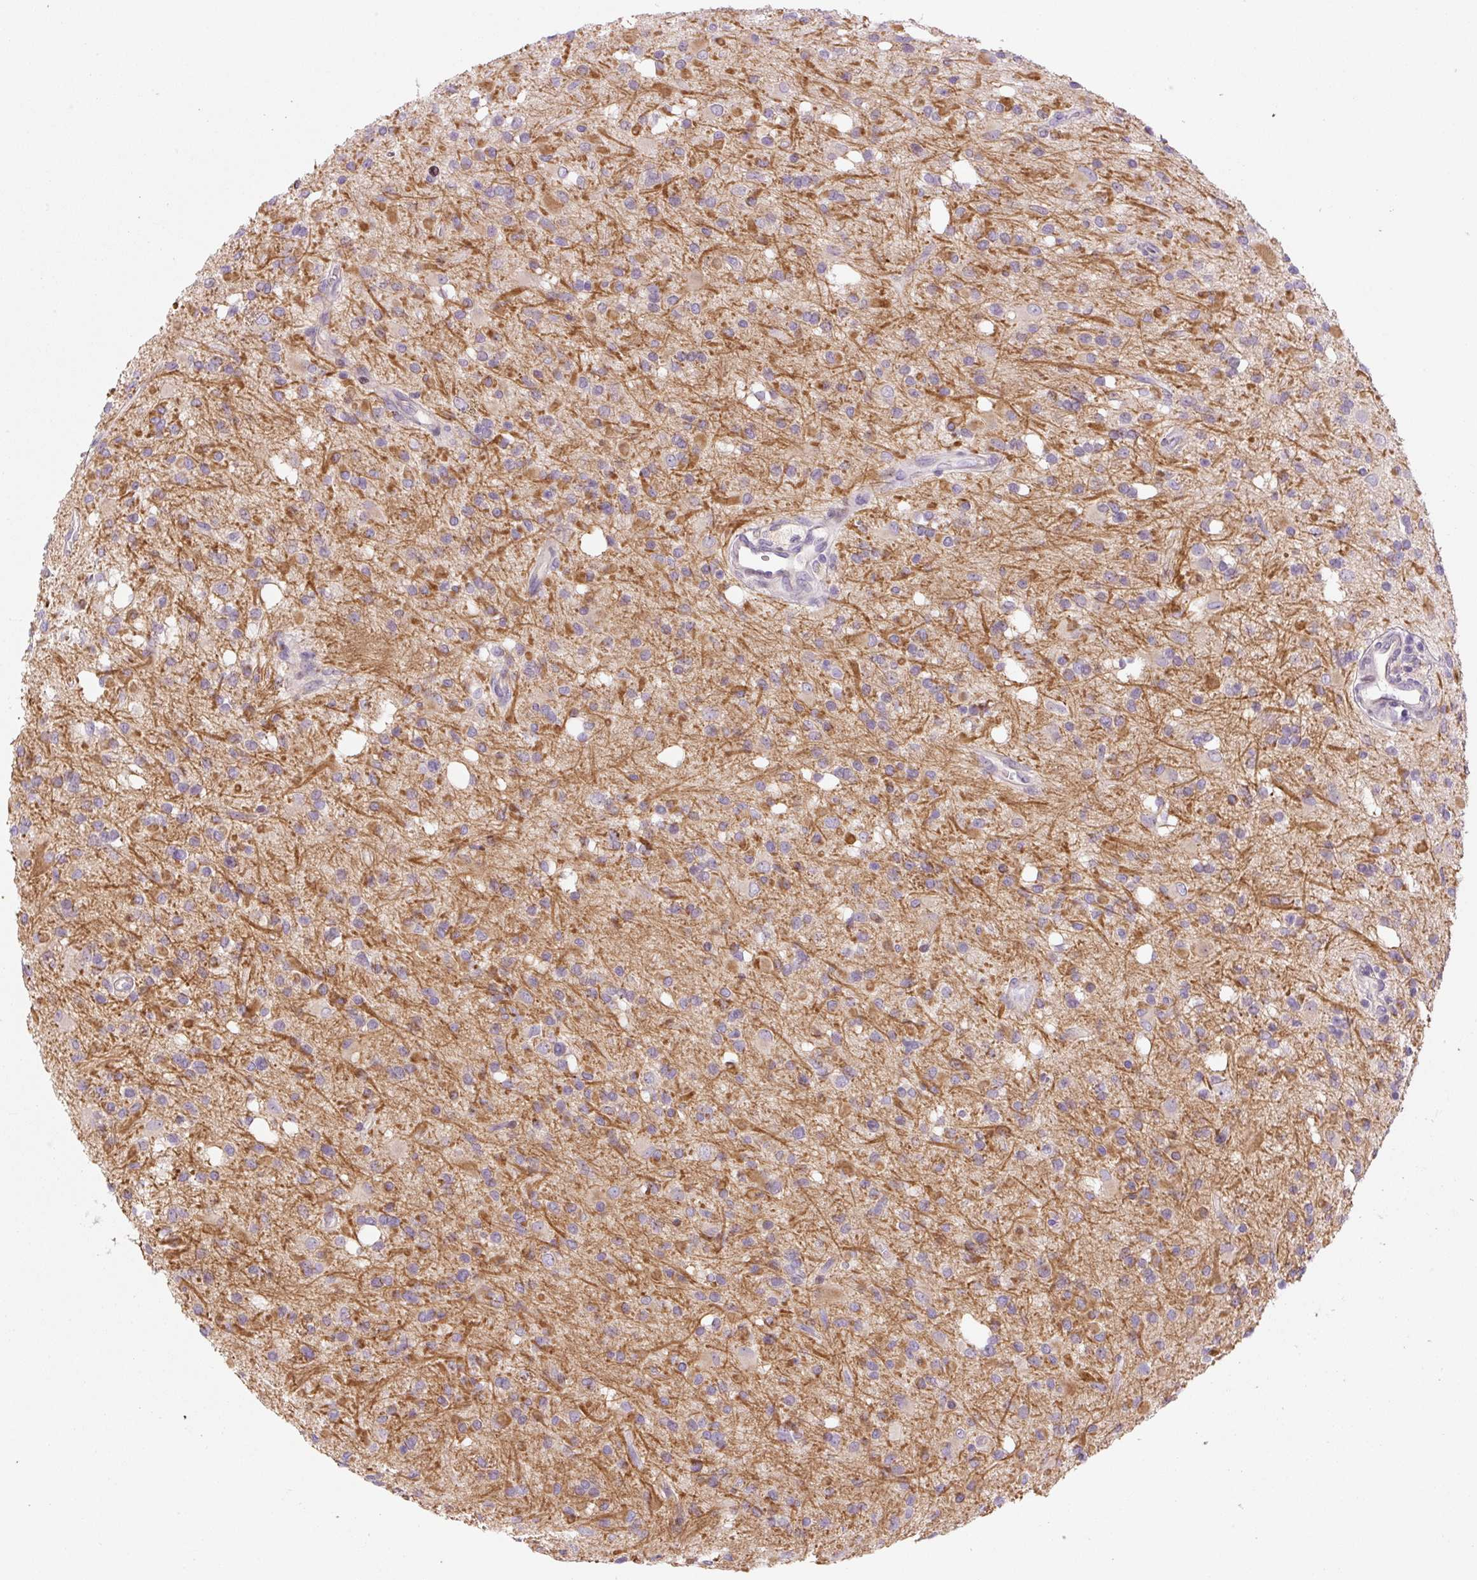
{"staining": {"intensity": "negative", "quantity": "none", "location": "none"}, "tissue": "glioma", "cell_type": "Tumor cells", "image_type": "cancer", "snomed": [{"axis": "morphology", "description": "Glioma, malignant, Low grade"}, {"axis": "topography", "description": "Brain"}], "caption": "The immunohistochemistry image has no significant positivity in tumor cells of malignant low-grade glioma tissue. (Stains: DAB (3,3'-diaminobenzidine) immunohistochemistry (IHC) with hematoxylin counter stain, Microscopy: brightfield microscopy at high magnification).", "gene": "YIF1B", "patient": {"sex": "female", "age": 33}}